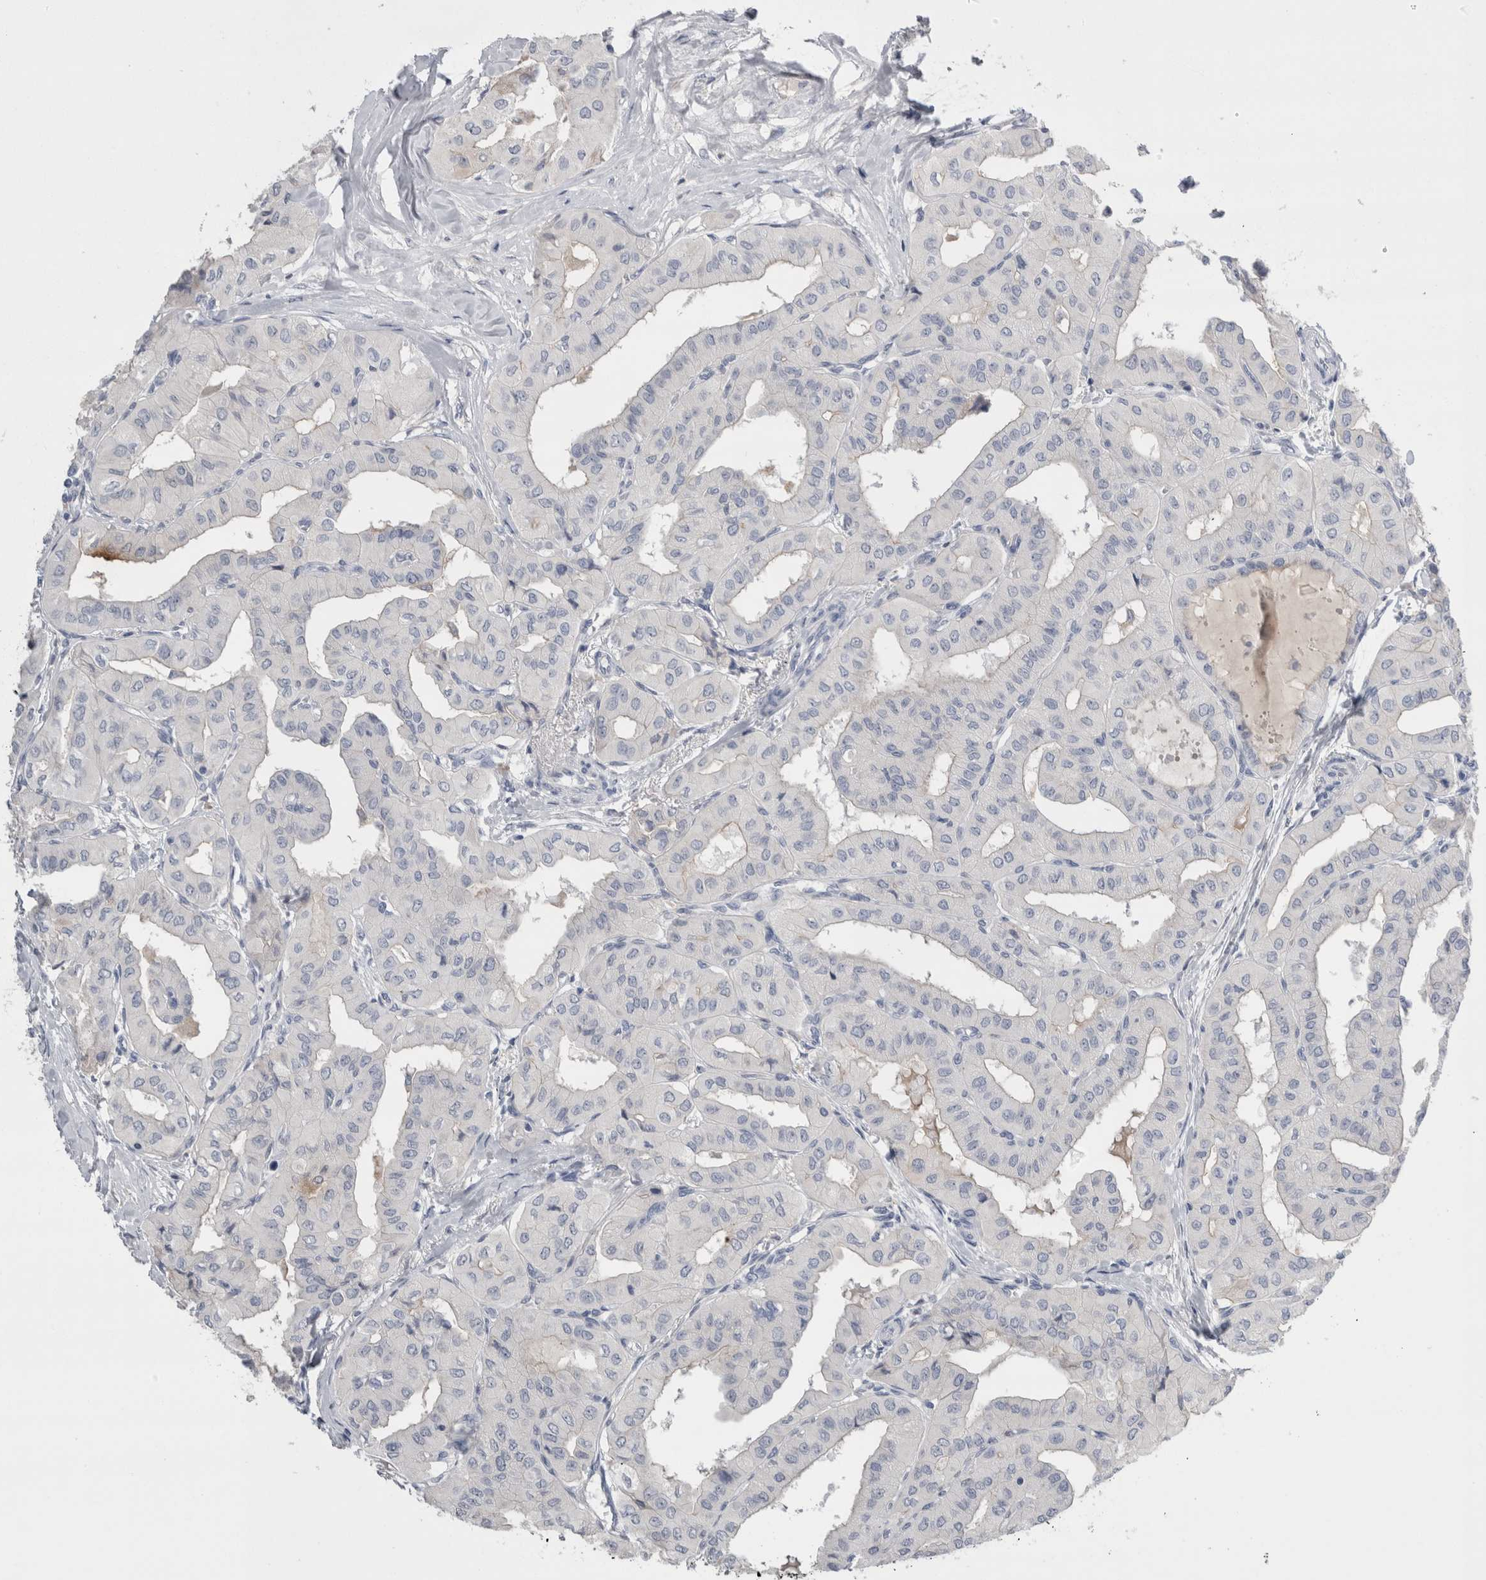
{"staining": {"intensity": "negative", "quantity": "none", "location": "none"}, "tissue": "thyroid cancer", "cell_type": "Tumor cells", "image_type": "cancer", "snomed": [{"axis": "morphology", "description": "Papillary adenocarcinoma, NOS"}, {"axis": "topography", "description": "Thyroid gland"}], "caption": "Photomicrograph shows no significant protein expression in tumor cells of thyroid cancer (papillary adenocarcinoma).", "gene": "REG1A", "patient": {"sex": "female", "age": 59}}